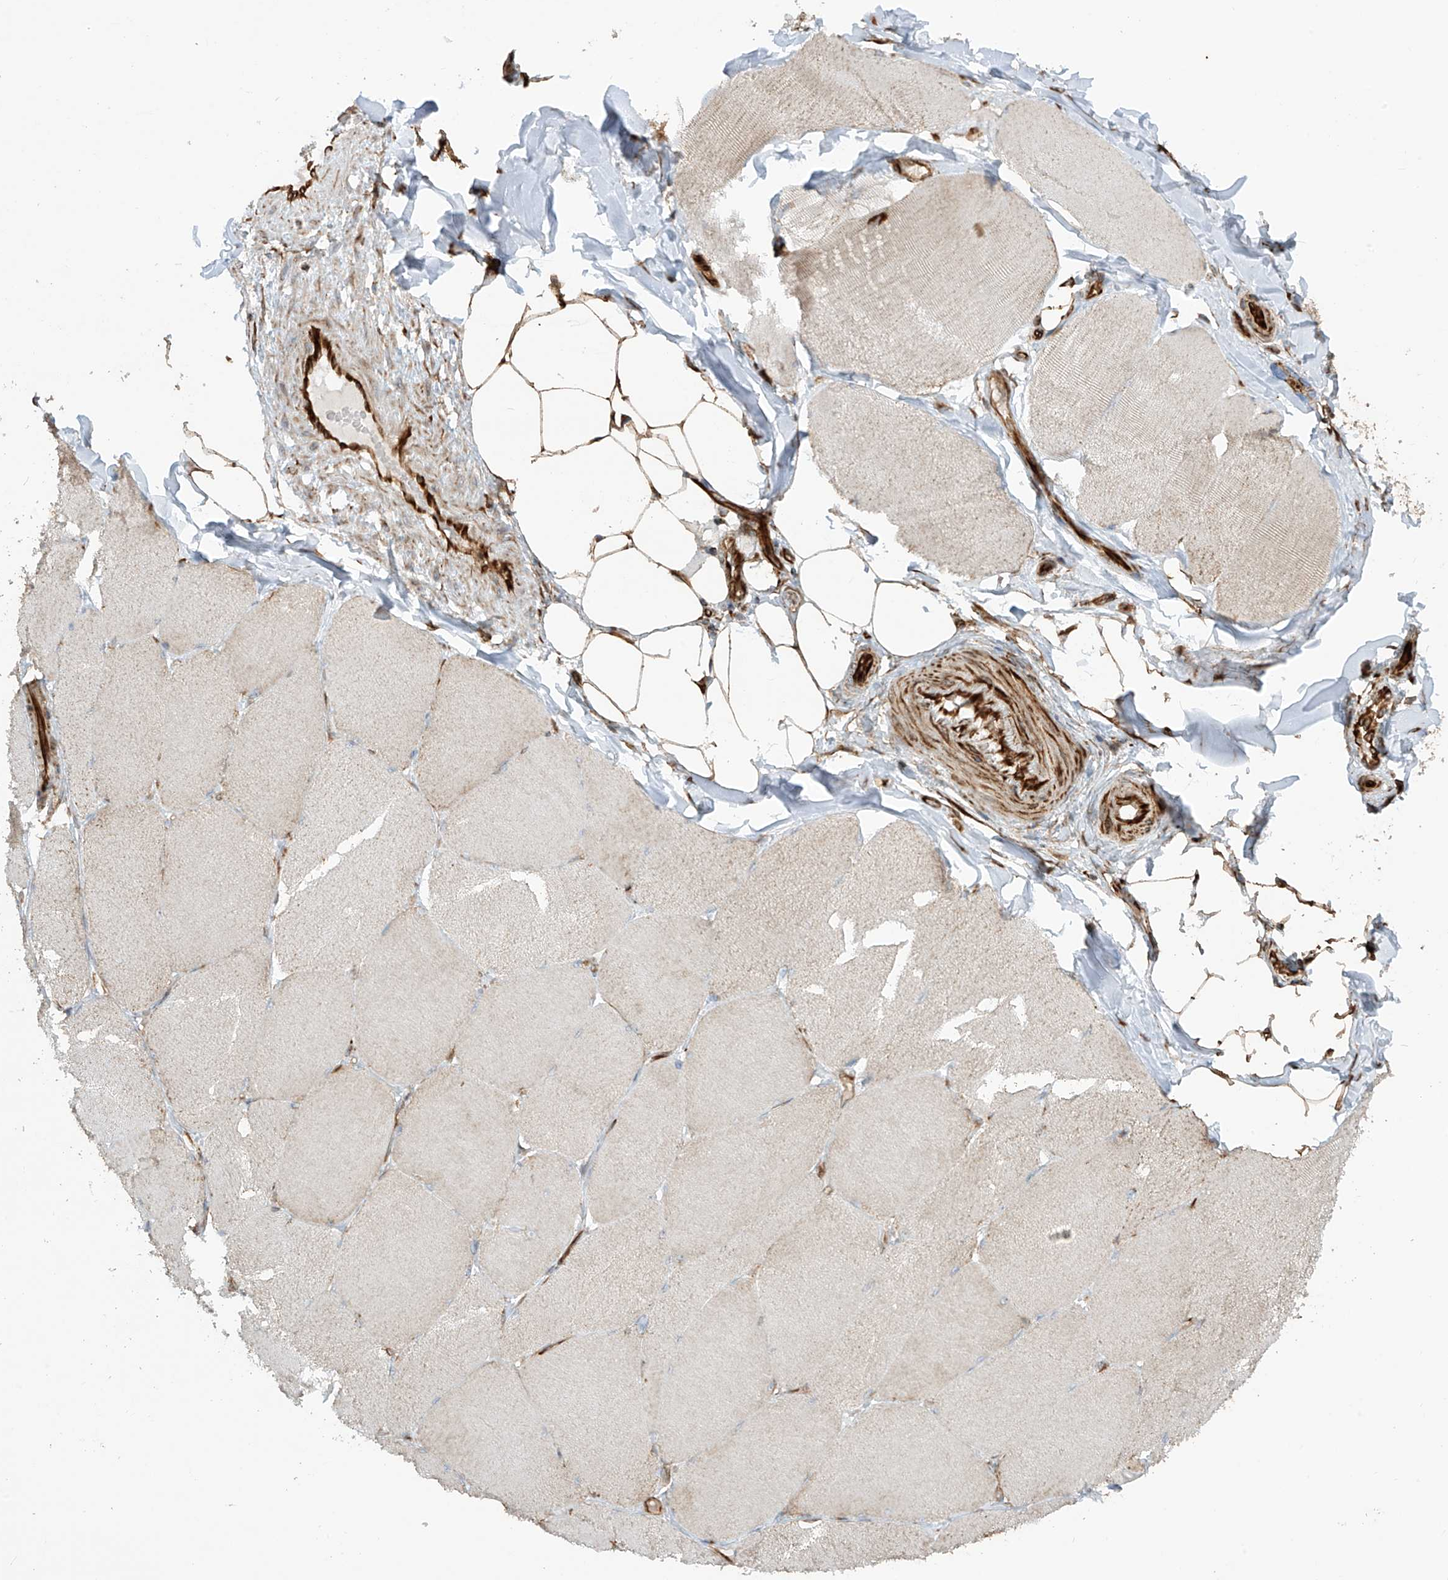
{"staining": {"intensity": "moderate", "quantity": "<25%", "location": "cytoplasmic/membranous"}, "tissue": "skeletal muscle", "cell_type": "Myocytes", "image_type": "normal", "snomed": [{"axis": "morphology", "description": "Normal tissue, NOS"}, {"axis": "topography", "description": "Skin"}, {"axis": "topography", "description": "Skeletal muscle"}], "caption": "Immunohistochemical staining of unremarkable human skeletal muscle exhibits <25% levels of moderate cytoplasmic/membranous protein positivity in about <25% of myocytes.", "gene": "EIF5B", "patient": {"sex": "male", "age": 83}}